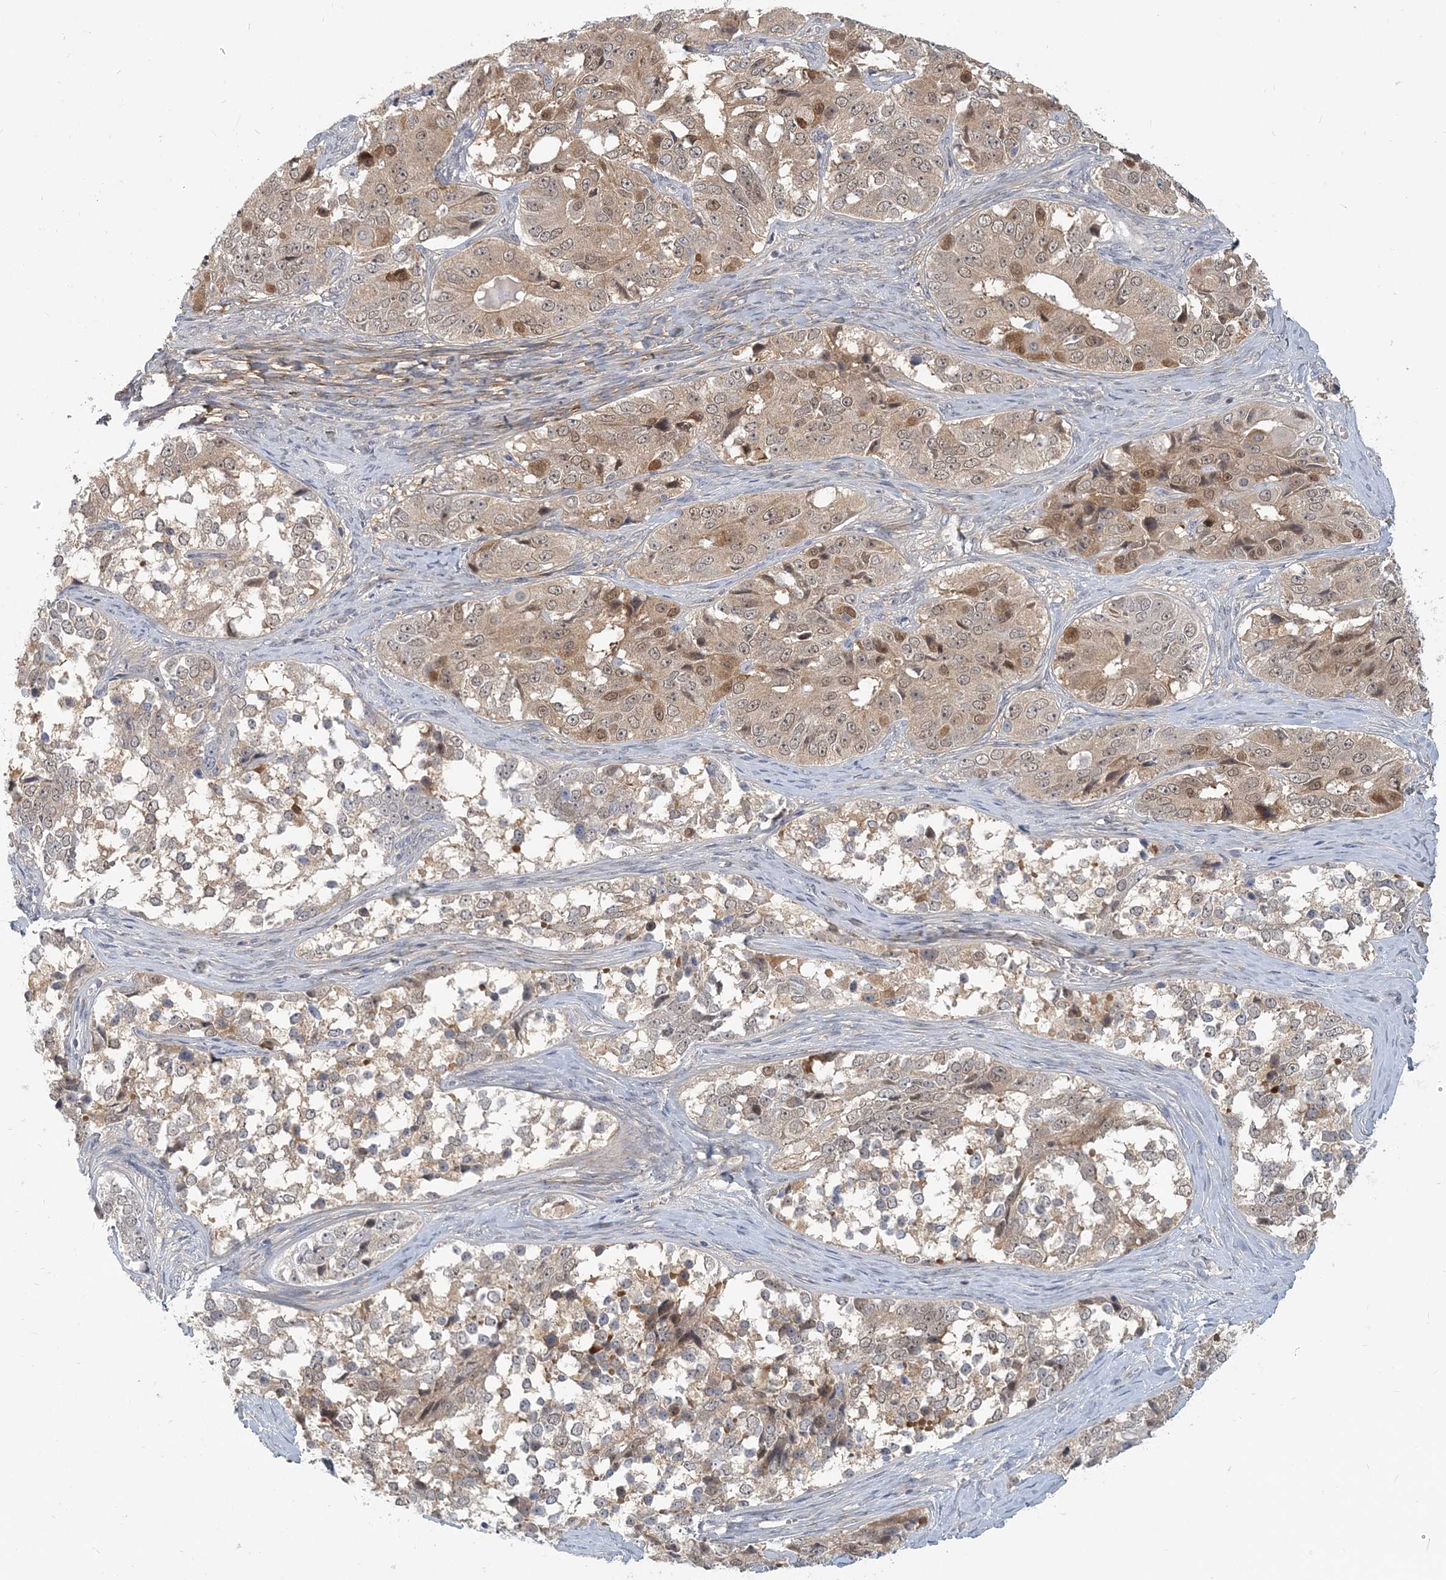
{"staining": {"intensity": "weak", "quantity": "25%-75%", "location": "cytoplasmic/membranous,nuclear"}, "tissue": "ovarian cancer", "cell_type": "Tumor cells", "image_type": "cancer", "snomed": [{"axis": "morphology", "description": "Carcinoma, endometroid"}, {"axis": "topography", "description": "Ovary"}], "caption": "Ovarian cancer (endometroid carcinoma) tissue demonstrates weak cytoplasmic/membranous and nuclear expression in approximately 25%-75% of tumor cells The protein is shown in brown color, while the nuclei are stained blue.", "gene": "GMPPA", "patient": {"sex": "female", "age": 51}}